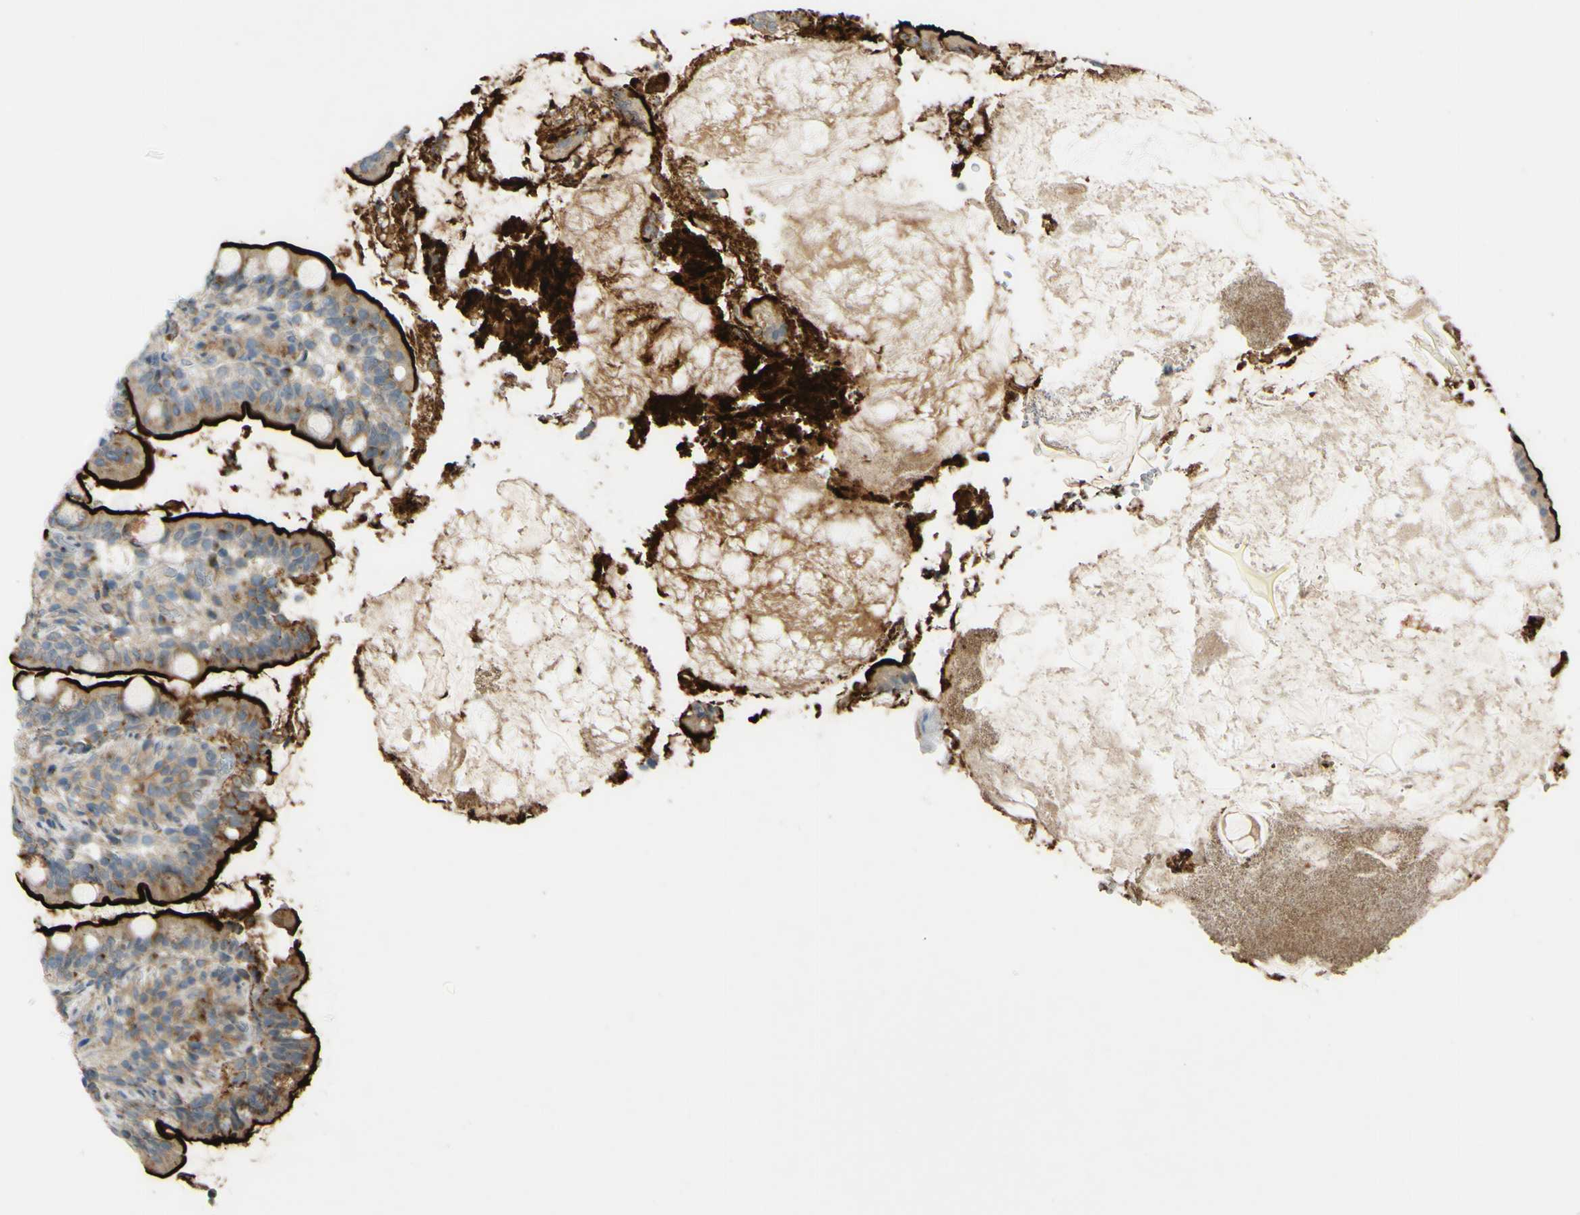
{"staining": {"intensity": "strong", "quantity": ">75%", "location": "cytoplasmic/membranous"}, "tissue": "small intestine", "cell_type": "Glandular cells", "image_type": "normal", "snomed": [{"axis": "morphology", "description": "Normal tissue, NOS"}, {"axis": "topography", "description": "Small intestine"}], "caption": "Human small intestine stained with a brown dye demonstrates strong cytoplasmic/membranous positive staining in about >75% of glandular cells.", "gene": "ARHGAP1", "patient": {"sex": "female", "age": 56}}